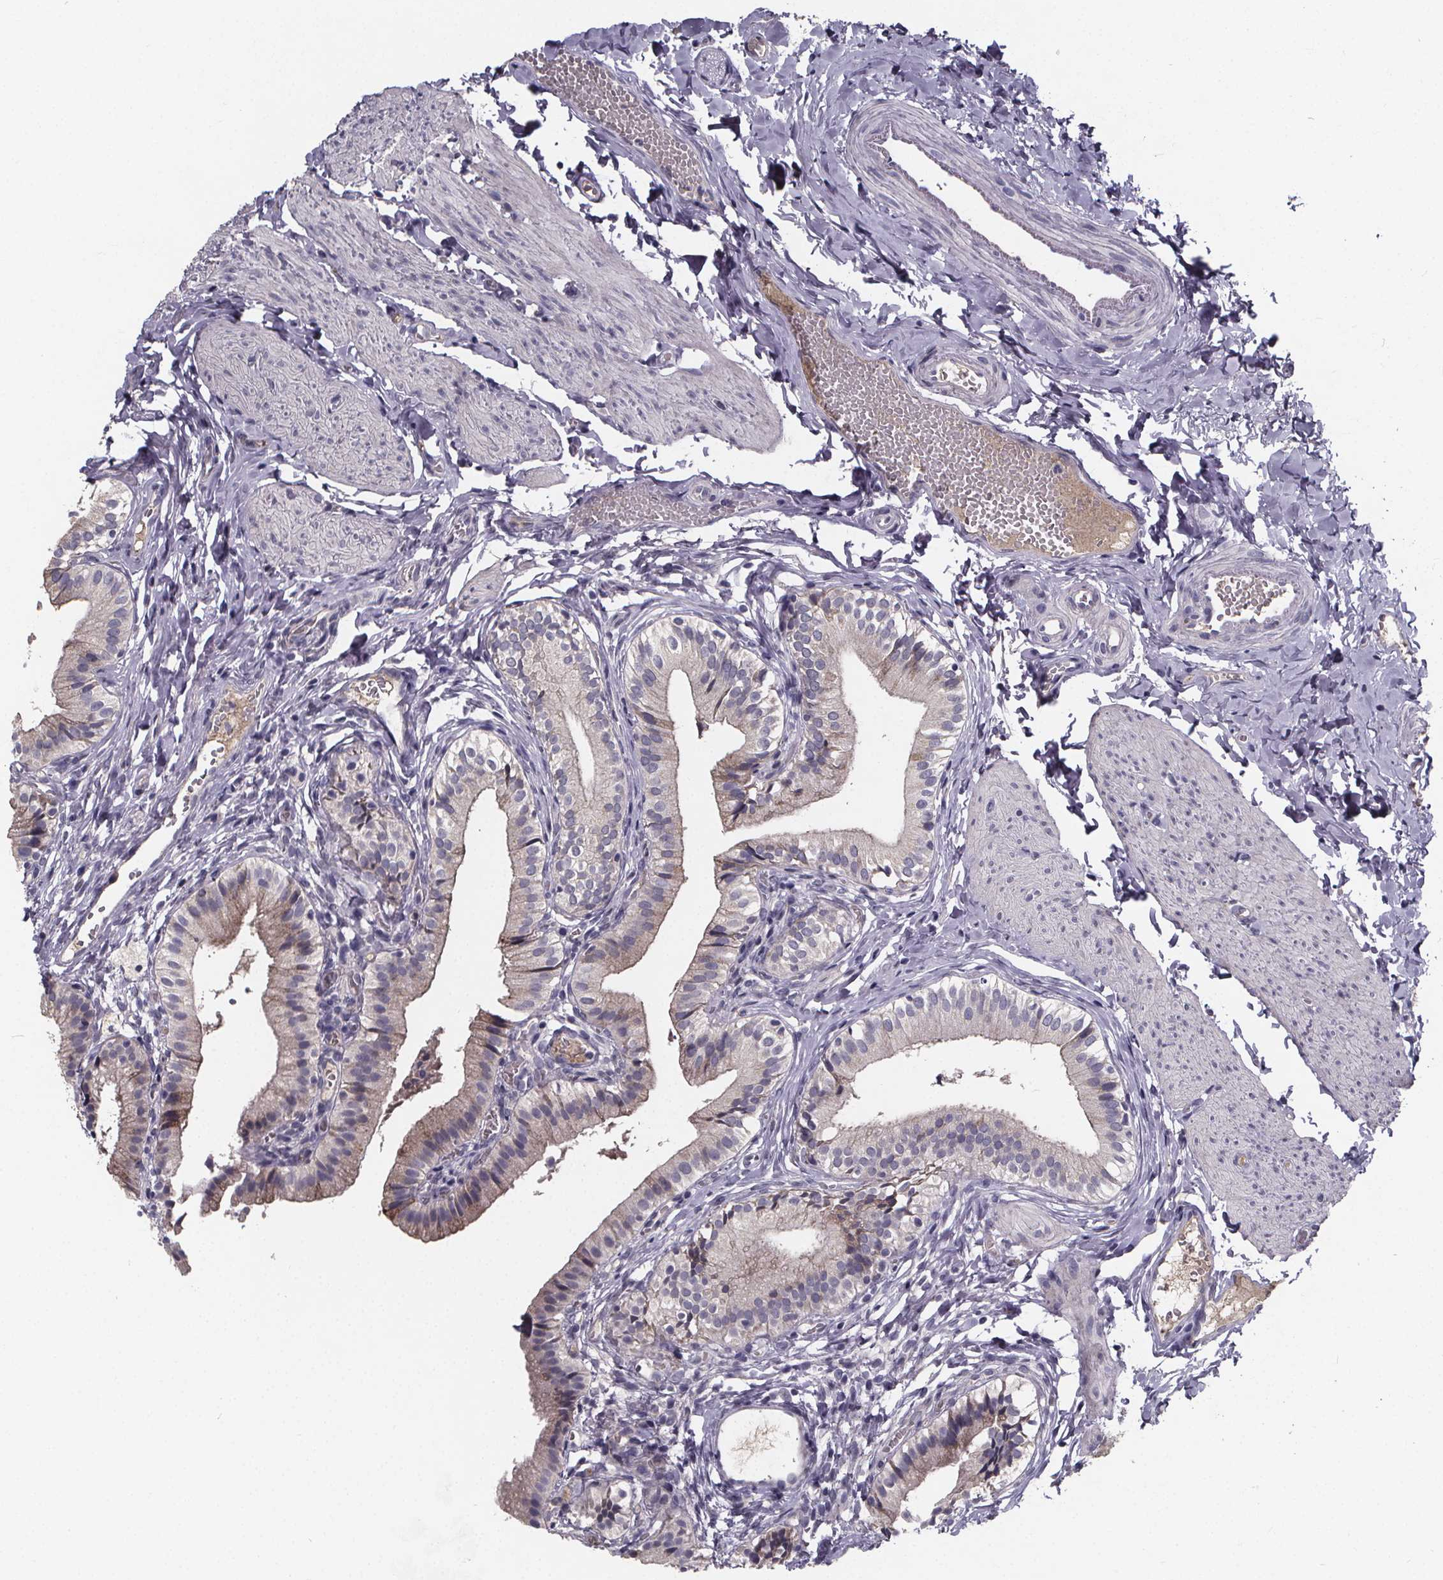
{"staining": {"intensity": "weak", "quantity": "<25%", "location": "cytoplasmic/membranous"}, "tissue": "gallbladder", "cell_type": "Glandular cells", "image_type": "normal", "snomed": [{"axis": "morphology", "description": "Normal tissue, NOS"}, {"axis": "topography", "description": "Gallbladder"}], "caption": "This is a image of immunohistochemistry (IHC) staining of normal gallbladder, which shows no staining in glandular cells. Brightfield microscopy of immunohistochemistry (IHC) stained with DAB (3,3'-diaminobenzidine) (brown) and hematoxylin (blue), captured at high magnification.", "gene": "AGT", "patient": {"sex": "female", "age": 47}}